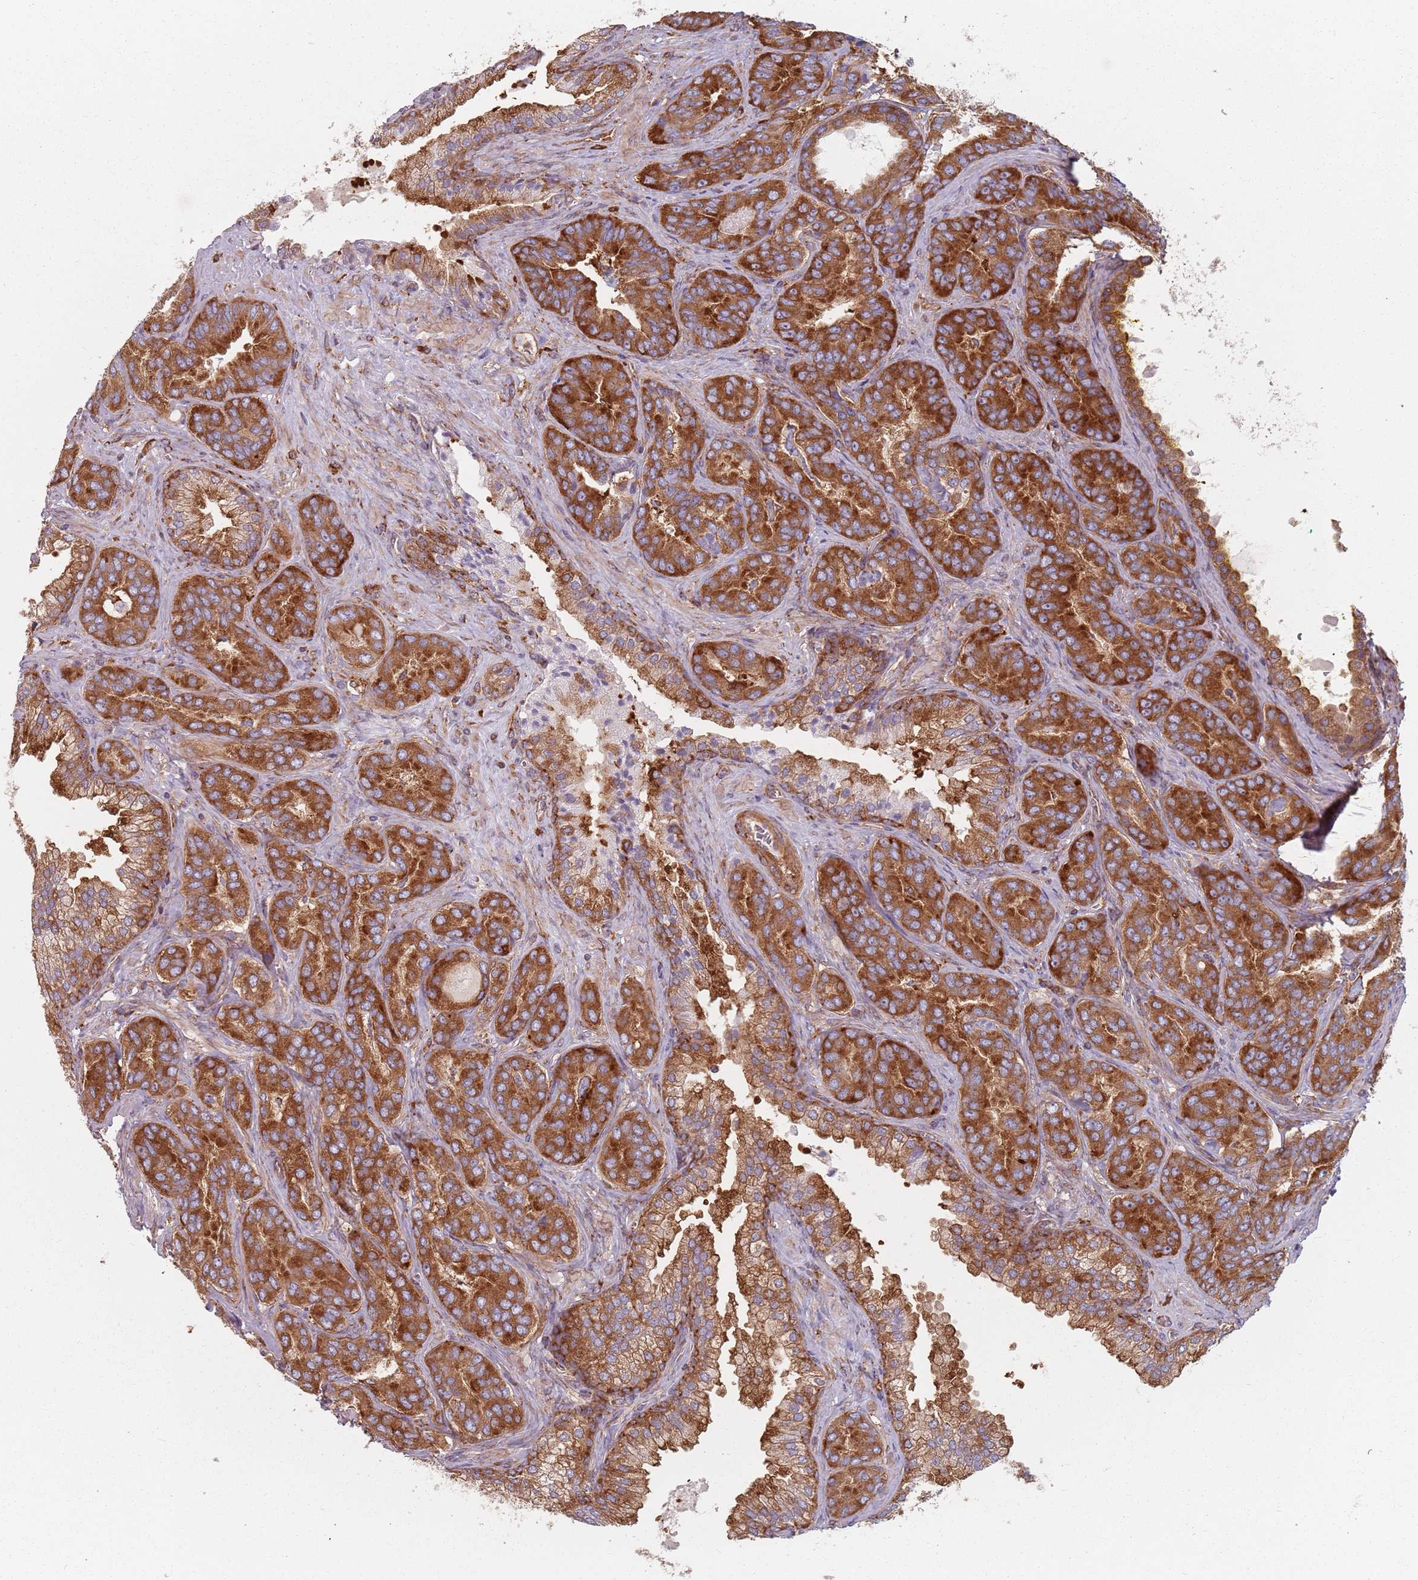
{"staining": {"intensity": "strong", "quantity": ">75%", "location": "cytoplasmic/membranous"}, "tissue": "prostate cancer", "cell_type": "Tumor cells", "image_type": "cancer", "snomed": [{"axis": "morphology", "description": "Adenocarcinoma, High grade"}, {"axis": "topography", "description": "Prostate"}], "caption": "IHC of human adenocarcinoma (high-grade) (prostate) displays high levels of strong cytoplasmic/membranous staining in approximately >75% of tumor cells.", "gene": "TPD52L2", "patient": {"sex": "male", "age": 72}}